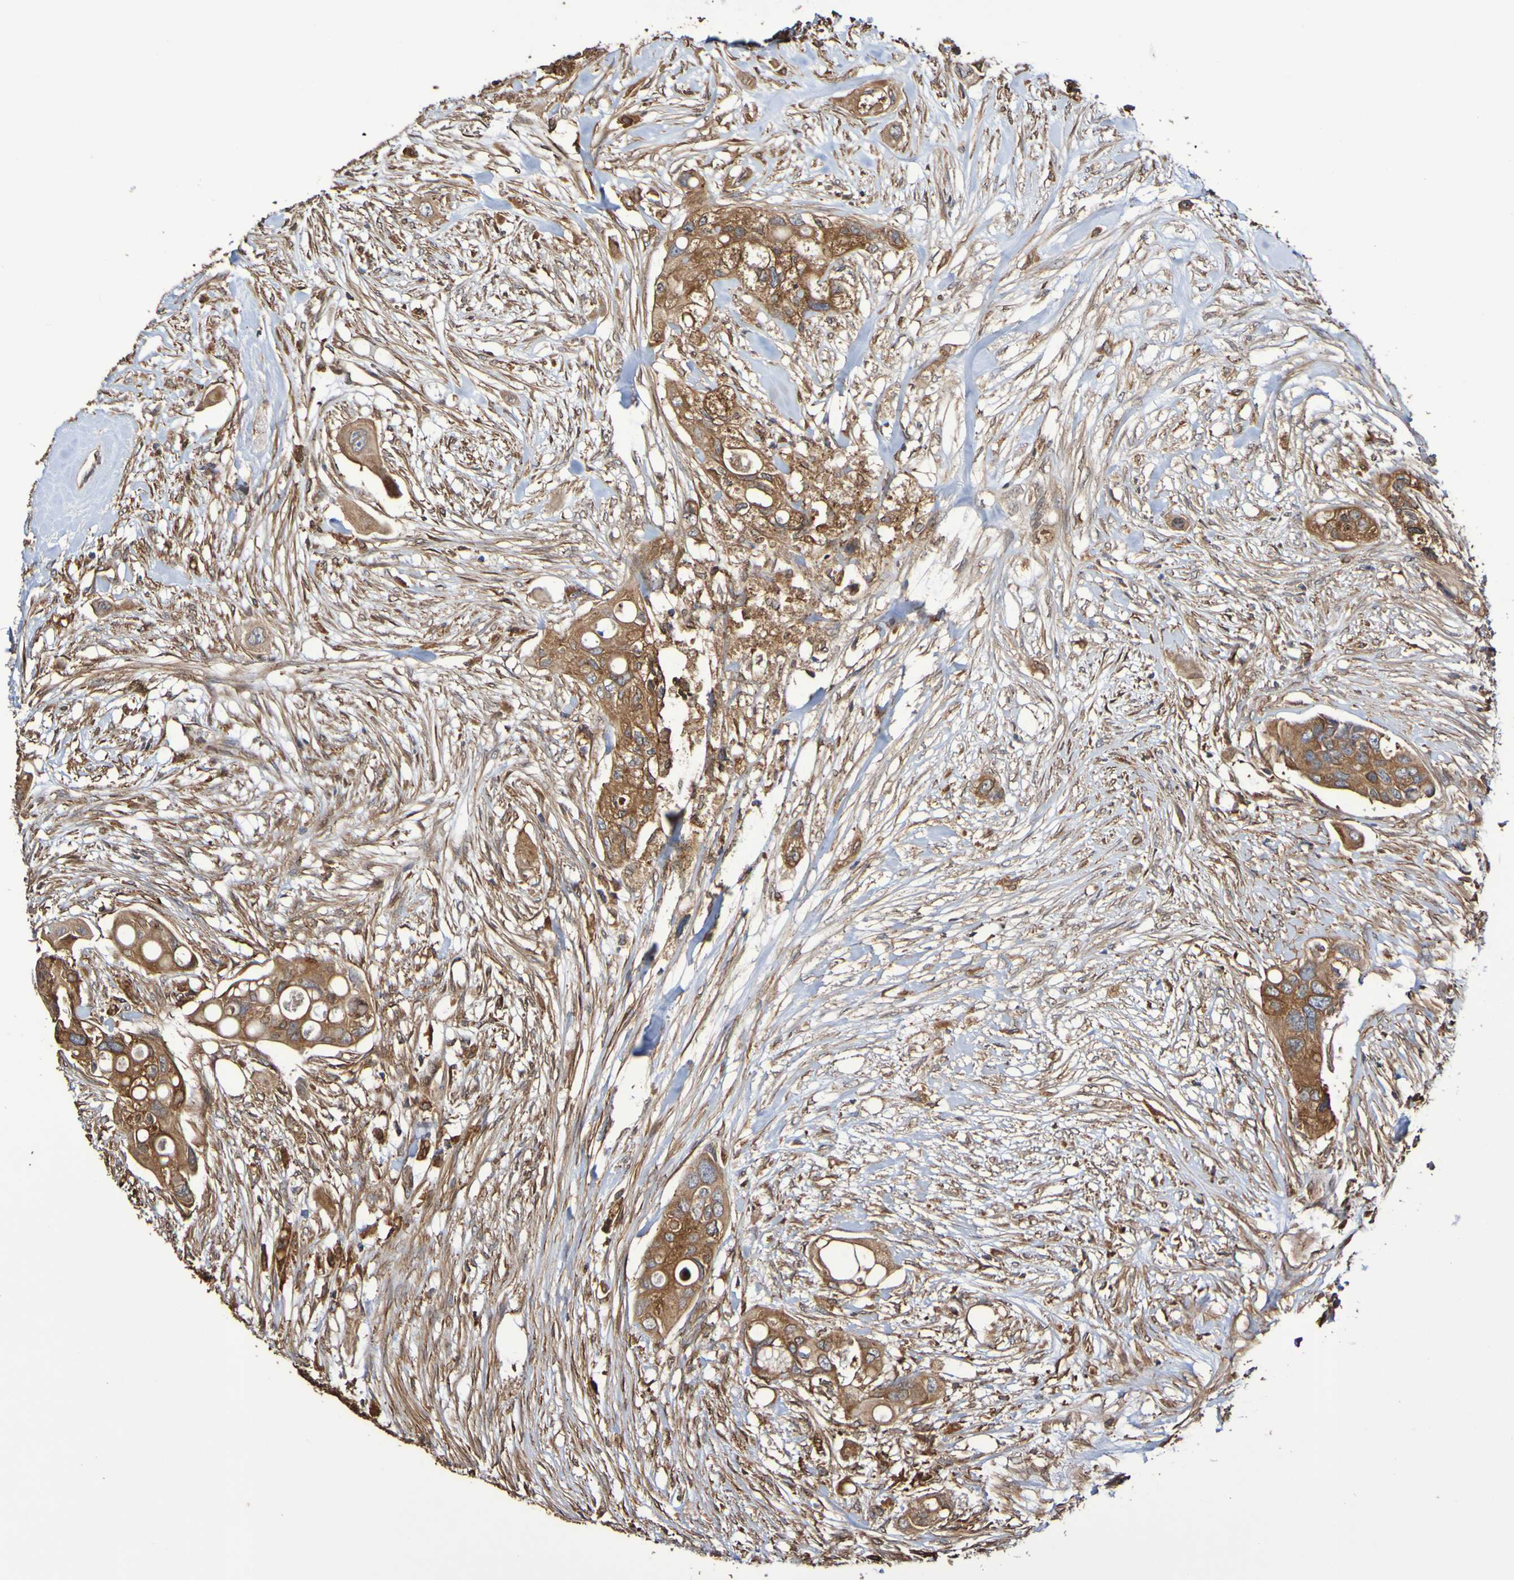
{"staining": {"intensity": "moderate", "quantity": ">75%", "location": "cytoplasmic/membranous"}, "tissue": "colorectal cancer", "cell_type": "Tumor cells", "image_type": "cancer", "snomed": [{"axis": "morphology", "description": "Adenocarcinoma, NOS"}, {"axis": "topography", "description": "Colon"}], "caption": "Moderate cytoplasmic/membranous expression is seen in approximately >75% of tumor cells in colorectal cancer (adenocarcinoma).", "gene": "RAB11A", "patient": {"sex": "female", "age": 57}}